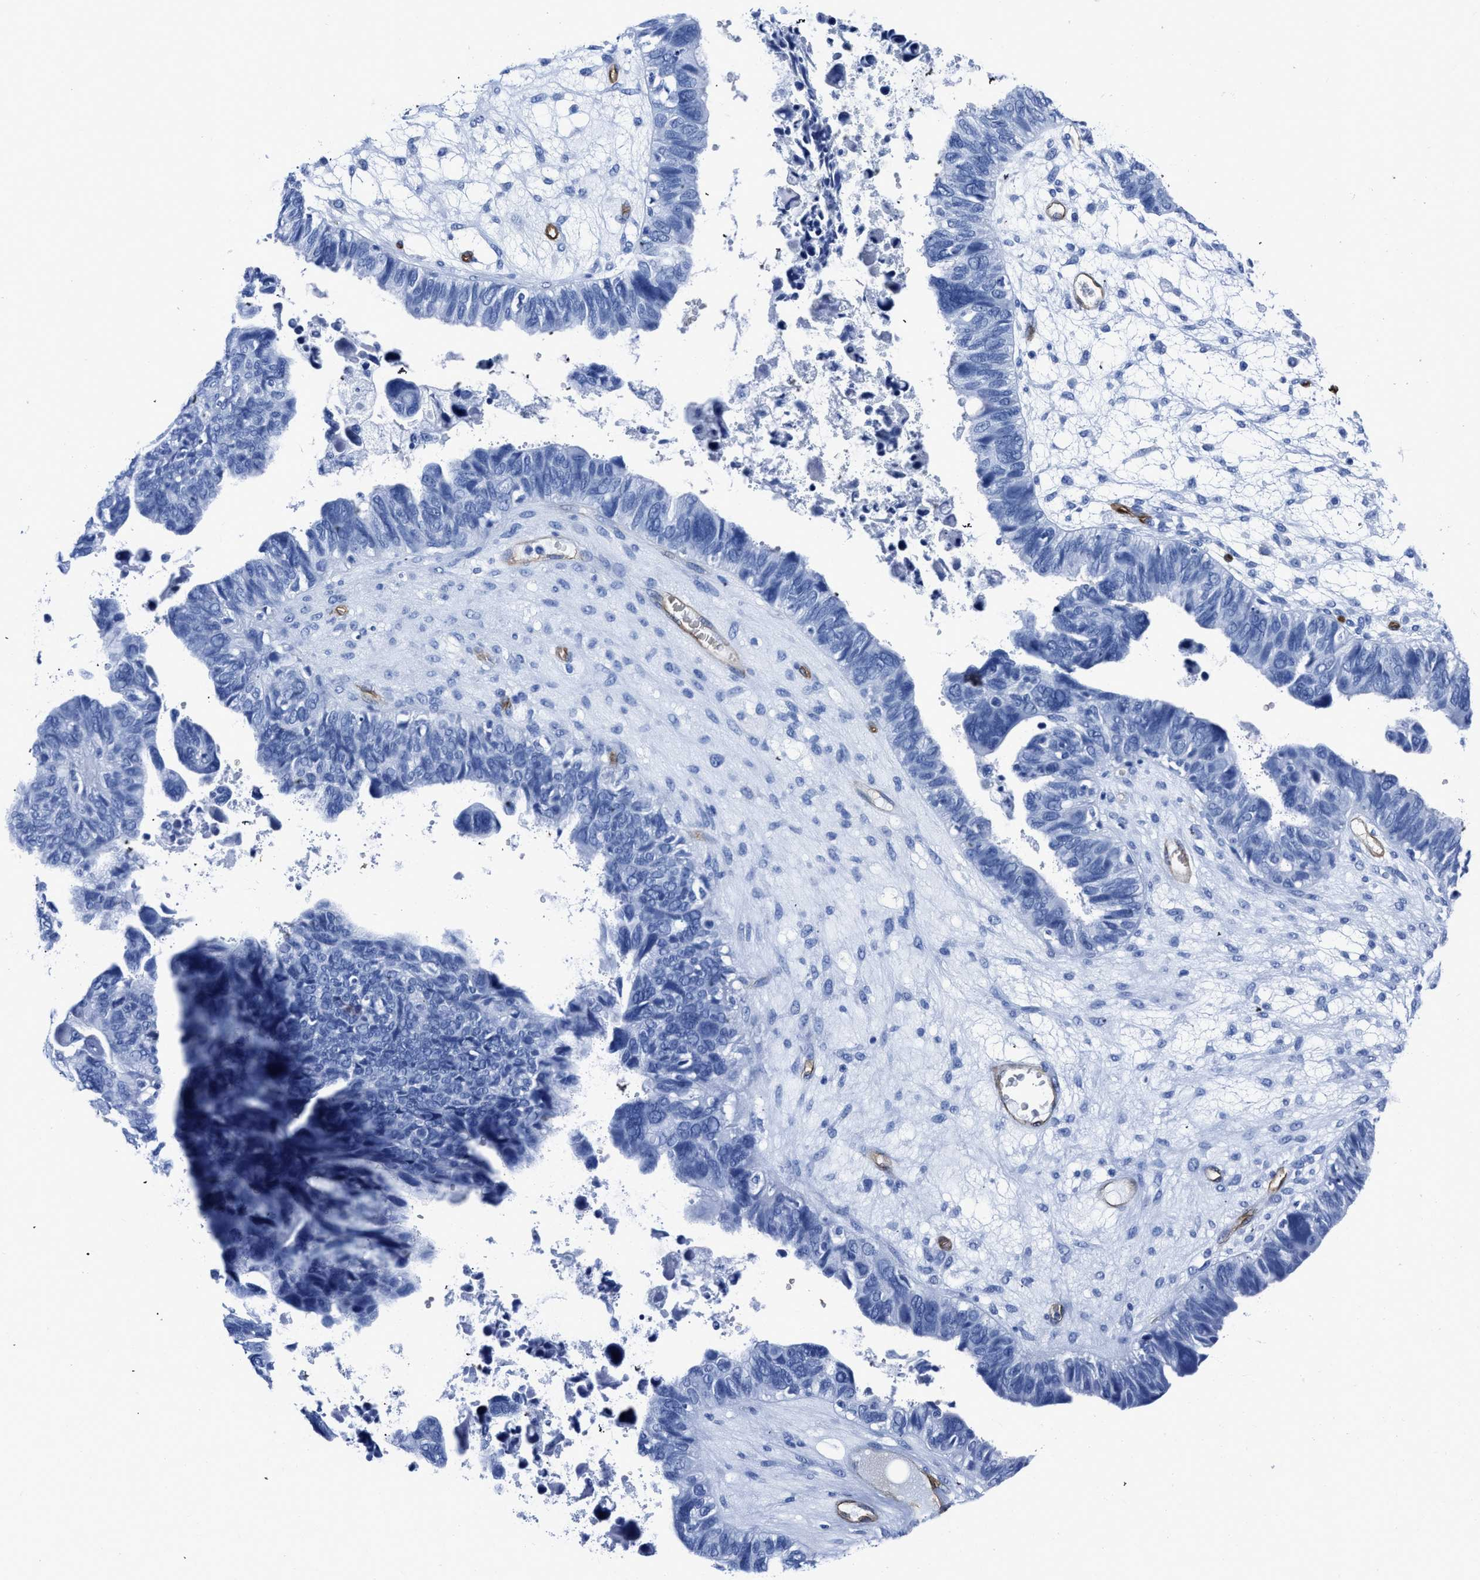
{"staining": {"intensity": "negative", "quantity": "none", "location": "none"}, "tissue": "ovarian cancer", "cell_type": "Tumor cells", "image_type": "cancer", "snomed": [{"axis": "morphology", "description": "Cystadenocarcinoma, serous, NOS"}, {"axis": "topography", "description": "Ovary"}], "caption": "This is an immunohistochemistry histopathology image of human ovarian cancer. There is no staining in tumor cells.", "gene": "AQP1", "patient": {"sex": "female", "age": 79}}